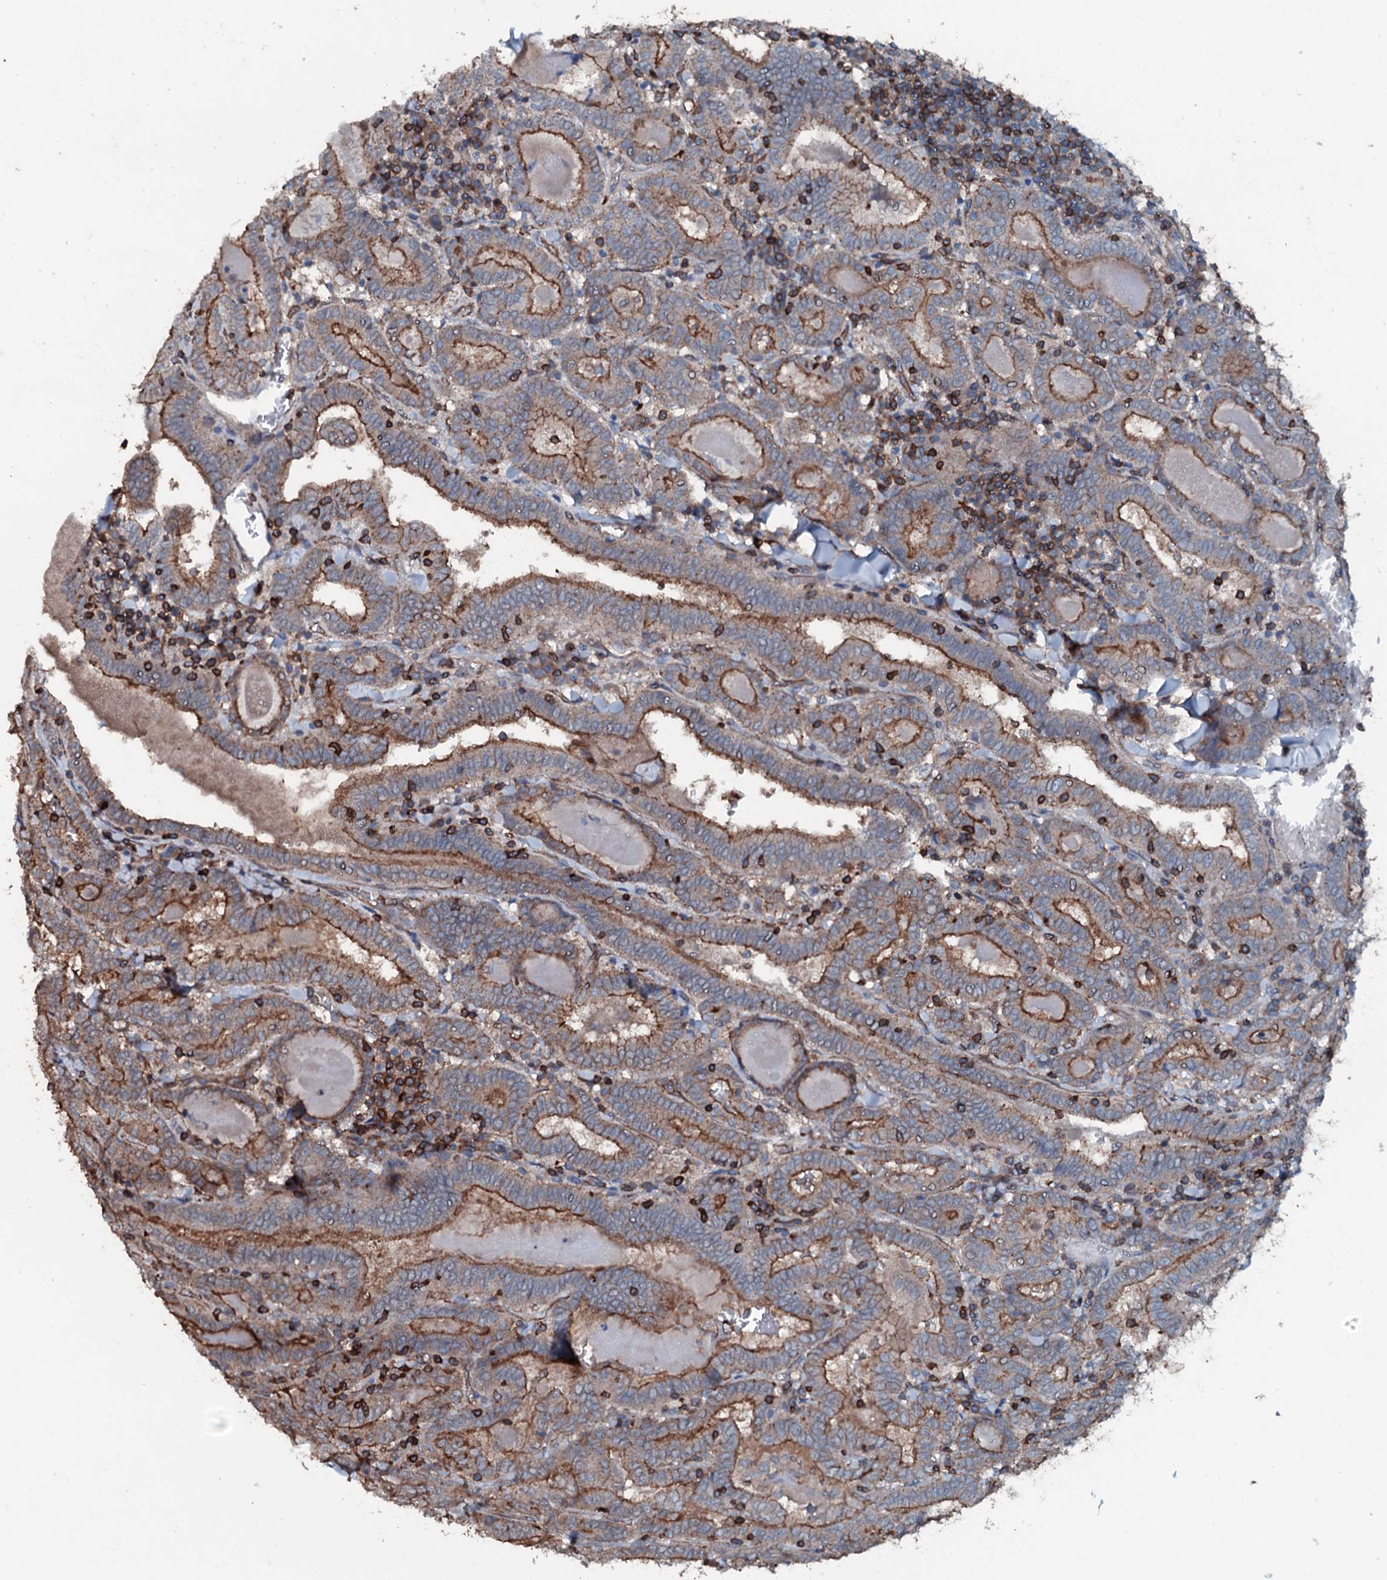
{"staining": {"intensity": "moderate", "quantity": ">75%", "location": "cytoplasmic/membranous"}, "tissue": "thyroid cancer", "cell_type": "Tumor cells", "image_type": "cancer", "snomed": [{"axis": "morphology", "description": "Papillary adenocarcinoma, NOS"}, {"axis": "topography", "description": "Thyroid gland"}], "caption": "Immunohistochemistry (IHC) of thyroid papillary adenocarcinoma reveals medium levels of moderate cytoplasmic/membranous expression in approximately >75% of tumor cells. (IHC, brightfield microscopy, high magnification).", "gene": "SLC25A38", "patient": {"sex": "female", "age": 72}}